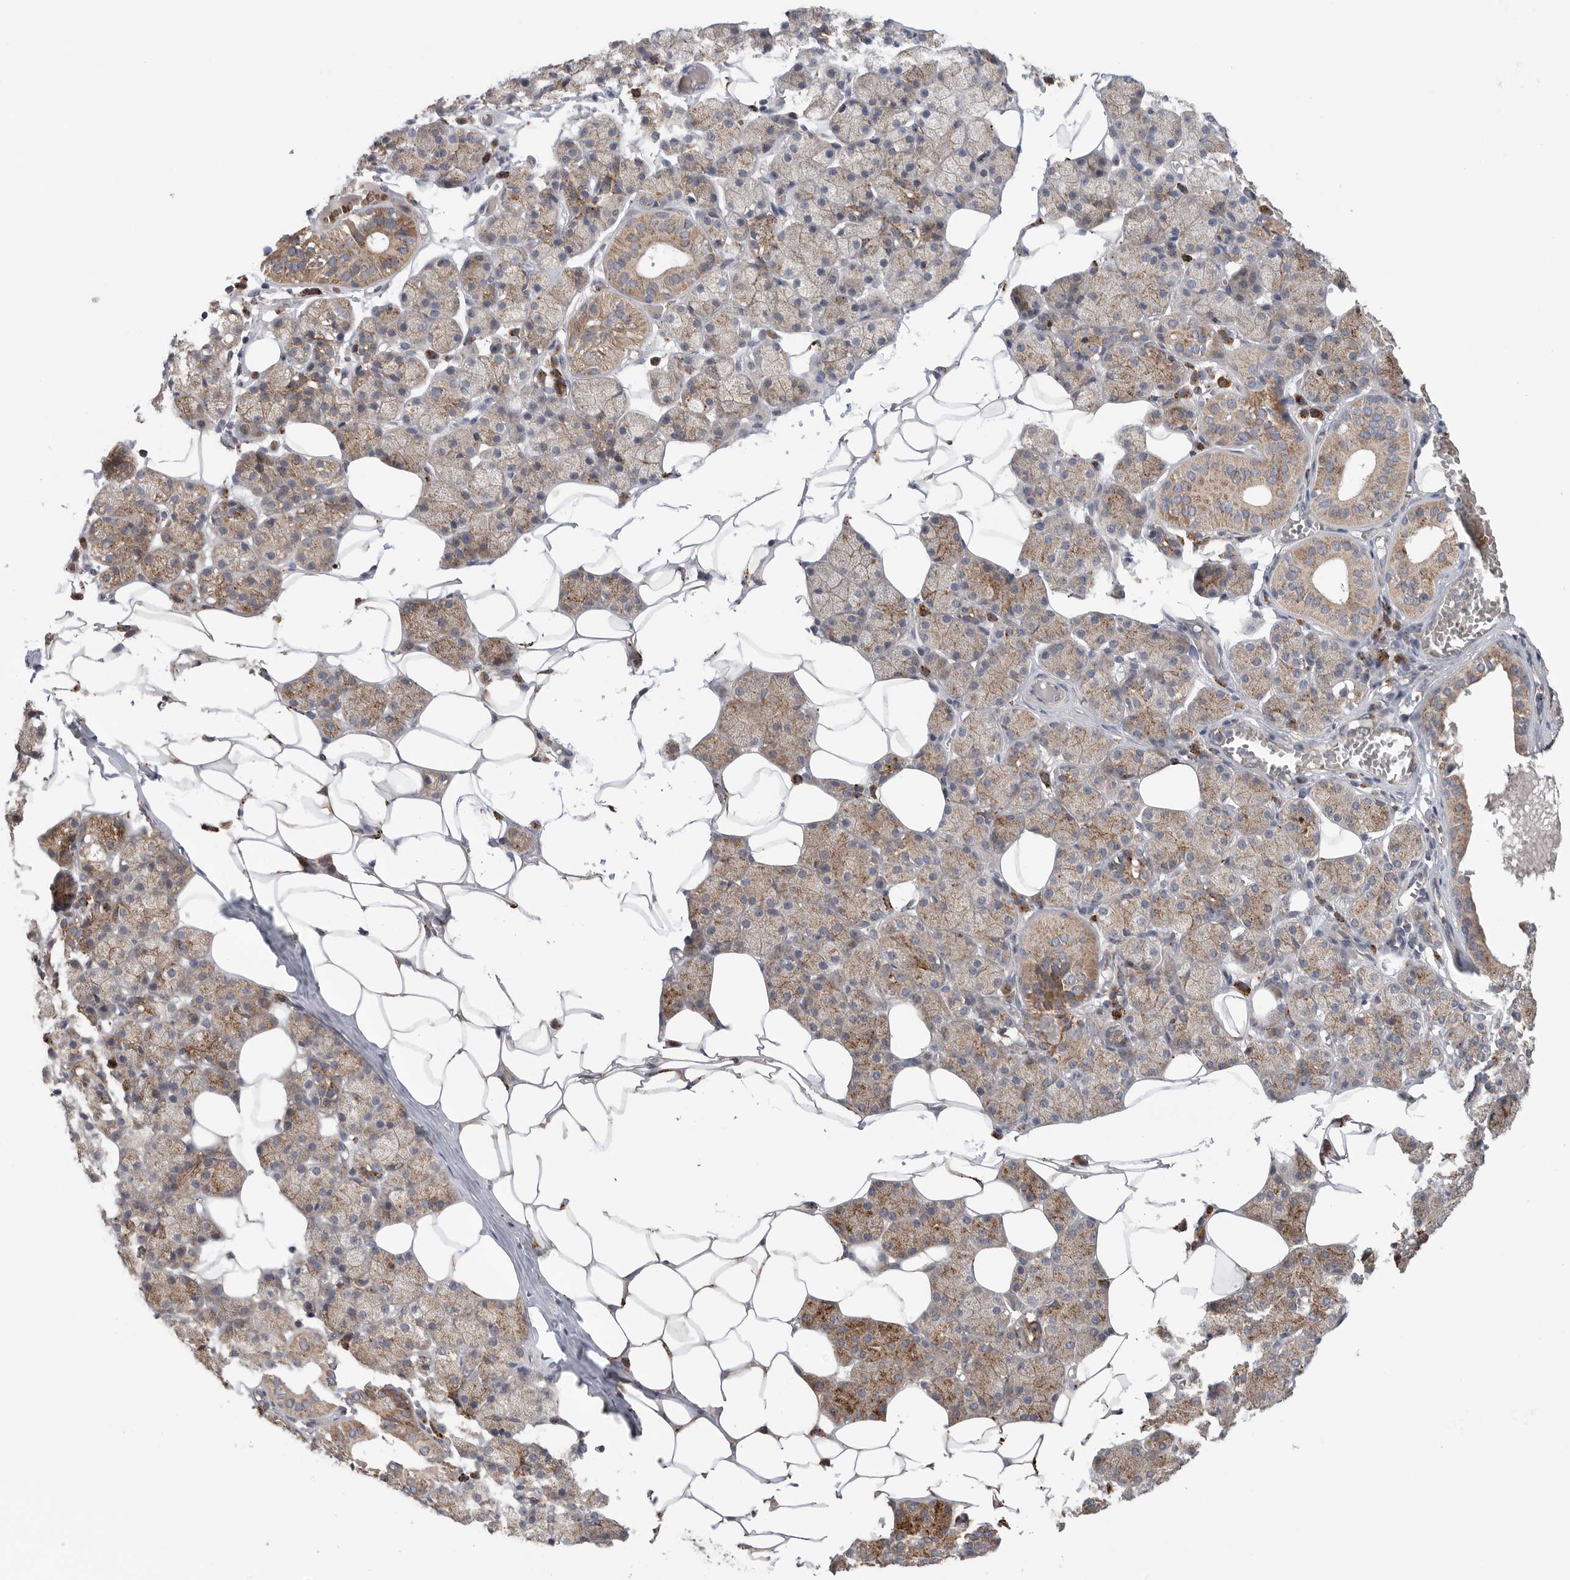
{"staining": {"intensity": "moderate", "quantity": ">75%", "location": "cytoplasmic/membranous"}, "tissue": "salivary gland", "cell_type": "Glandular cells", "image_type": "normal", "snomed": [{"axis": "morphology", "description": "Normal tissue, NOS"}, {"axis": "topography", "description": "Salivary gland"}], "caption": "Moderate cytoplasmic/membranous staining is seen in approximately >75% of glandular cells in benign salivary gland. Immunohistochemistry (ihc) stains the protein in brown and the nuclei are stained blue.", "gene": "GALNS", "patient": {"sex": "female", "age": 33}}